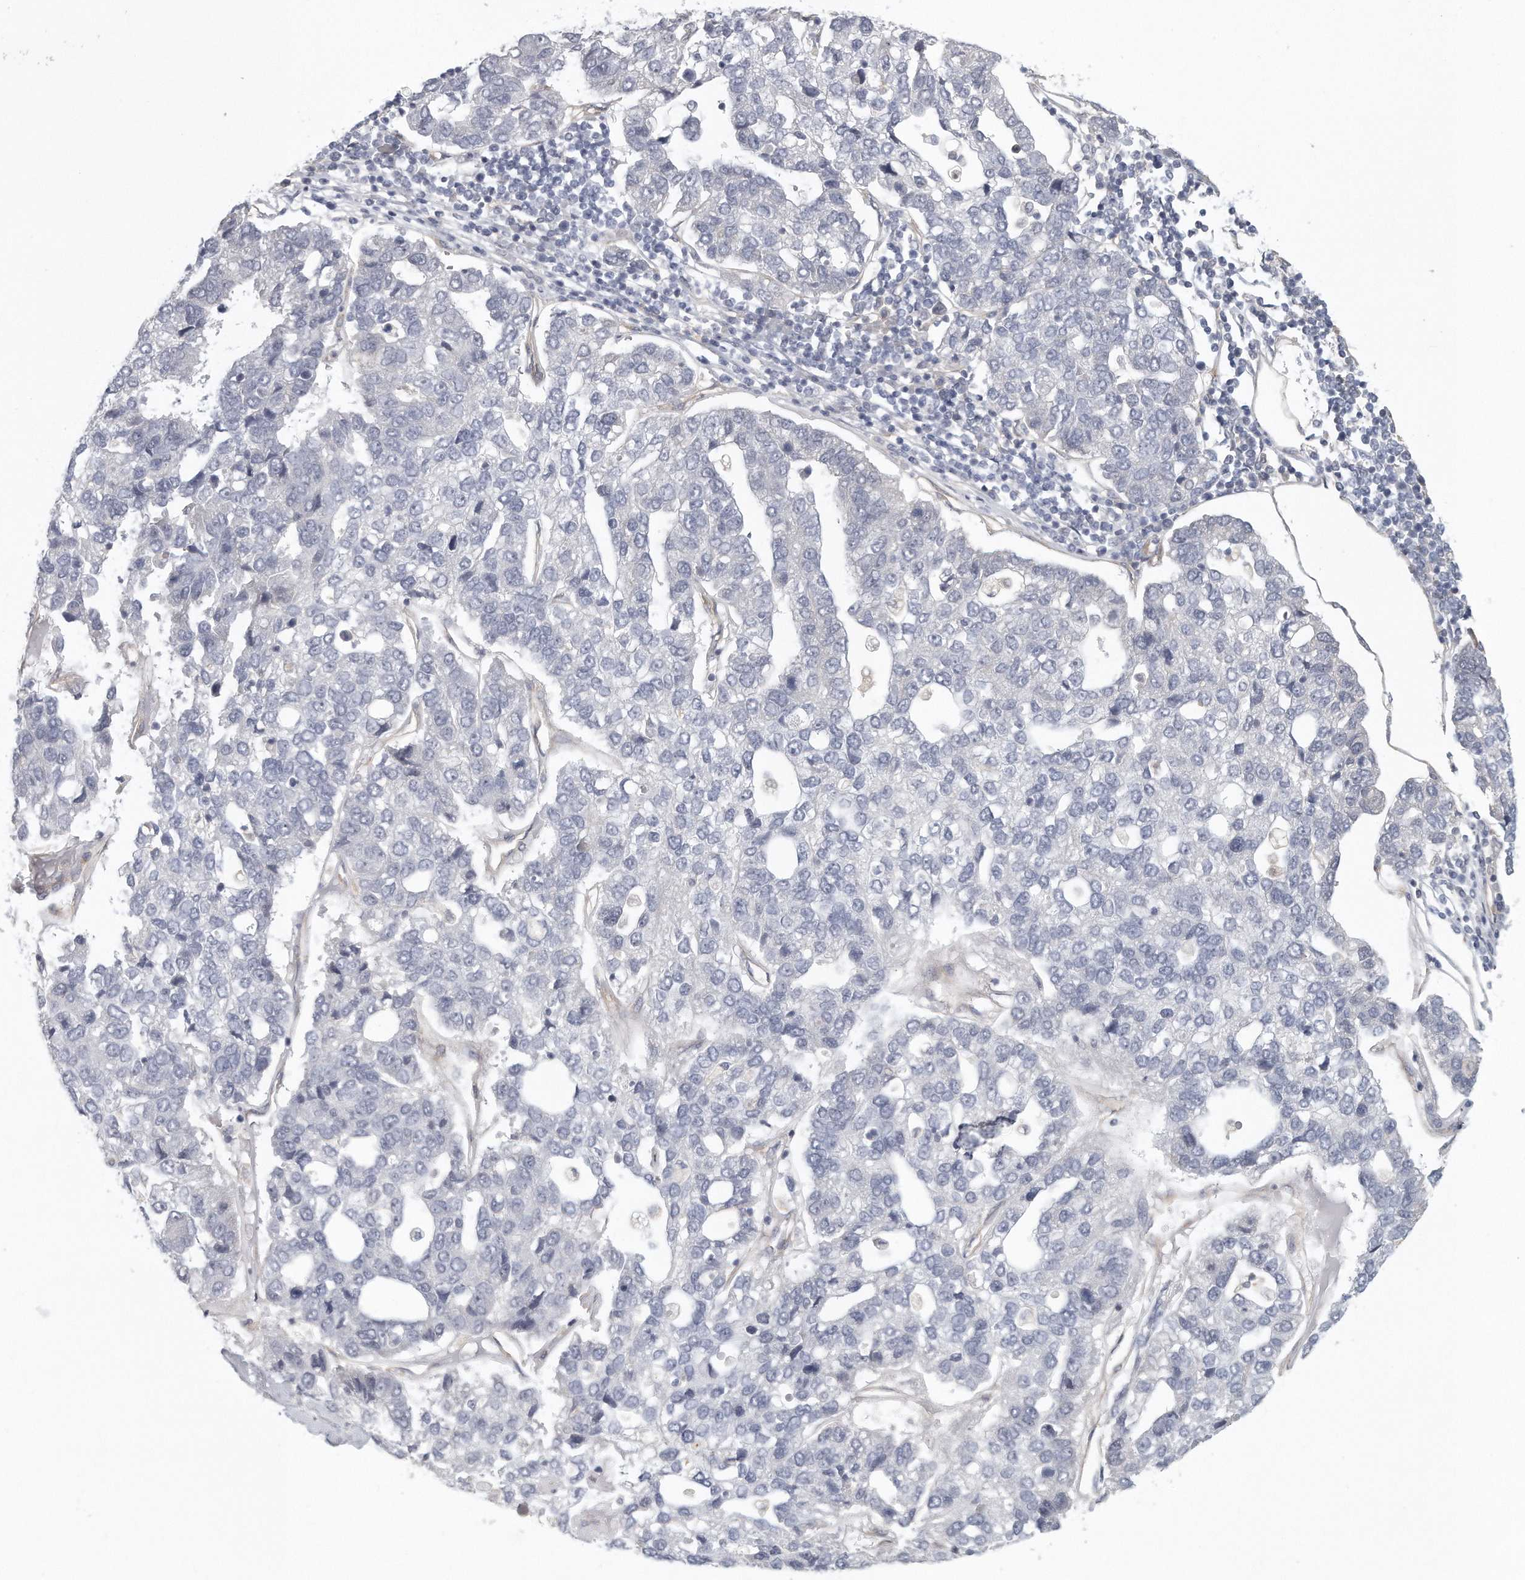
{"staining": {"intensity": "negative", "quantity": "none", "location": "none"}, "tissue": "pancreatic cancer", "cell_type": "Tumor cells", "image_type": "cancer", "snomed": [{"axis": "morphology", "description": "Adenocarcinoma, NOS"}, {"axis": "topography", "description": "Pancreas"}], "caption": "Tumor cells show no significant protein expression in pancreatic cancer (adenocarcinoma).", "gene": "MTERF4", "patient": {"sex": "female", "age": 61}}